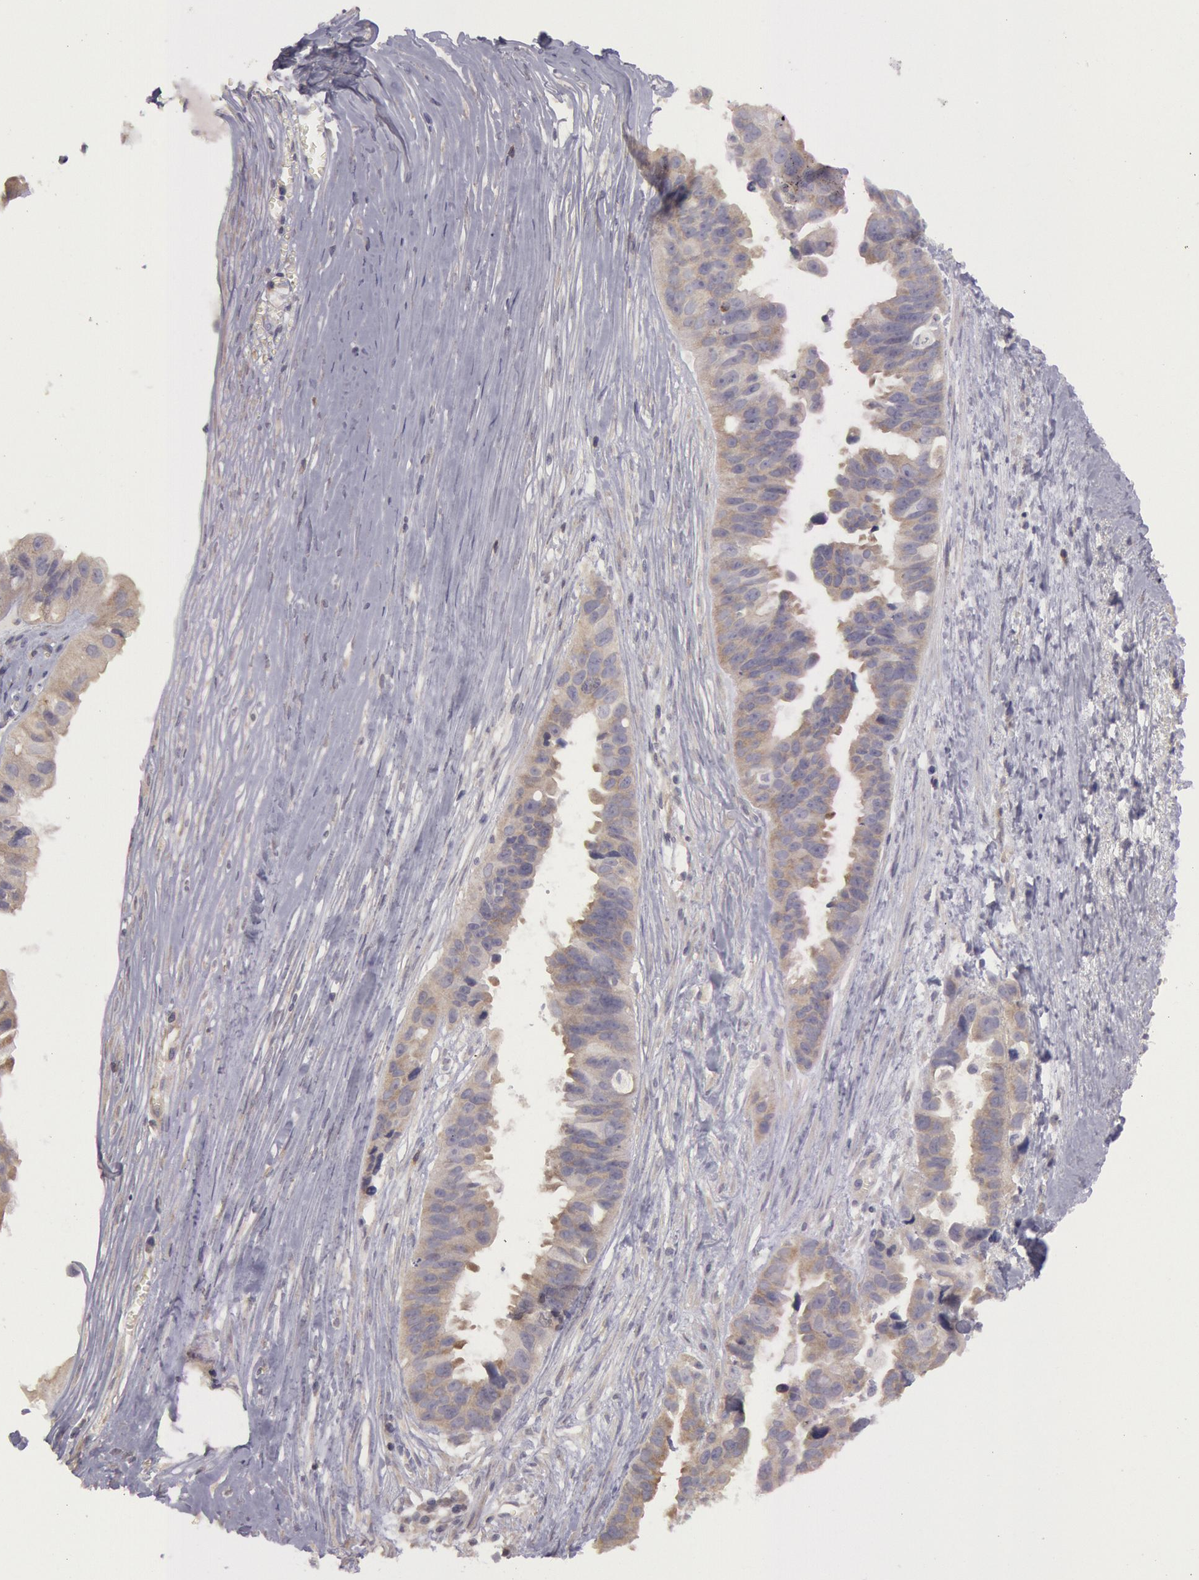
{"staining": {"intensity": "weak", "quantity": ">75%", "location": "cytoplasmic/membranous"}, "tissue": "ovarian cancer", "cell_type": "Tumor cells", "image_type": "cancer", "snomed": [{"axis": "morphology", "description": "Carcinoma, endometroid"}, {"axis": "topography", "description": "Ovary"}], "caption": "Weak cytoplasmic/membranous protein positivity is appreciated in approximately >75% of tumor cells in ovarian endometroid carcinoma. The protein is stained brown, and the nuclei are stained in blue (DAB (3,3'-diaminobenzidine) IHC with brightfield microscopy, high magnification).", "gene": "NMT2", "patient": {"sex": "female", "age": 85}}